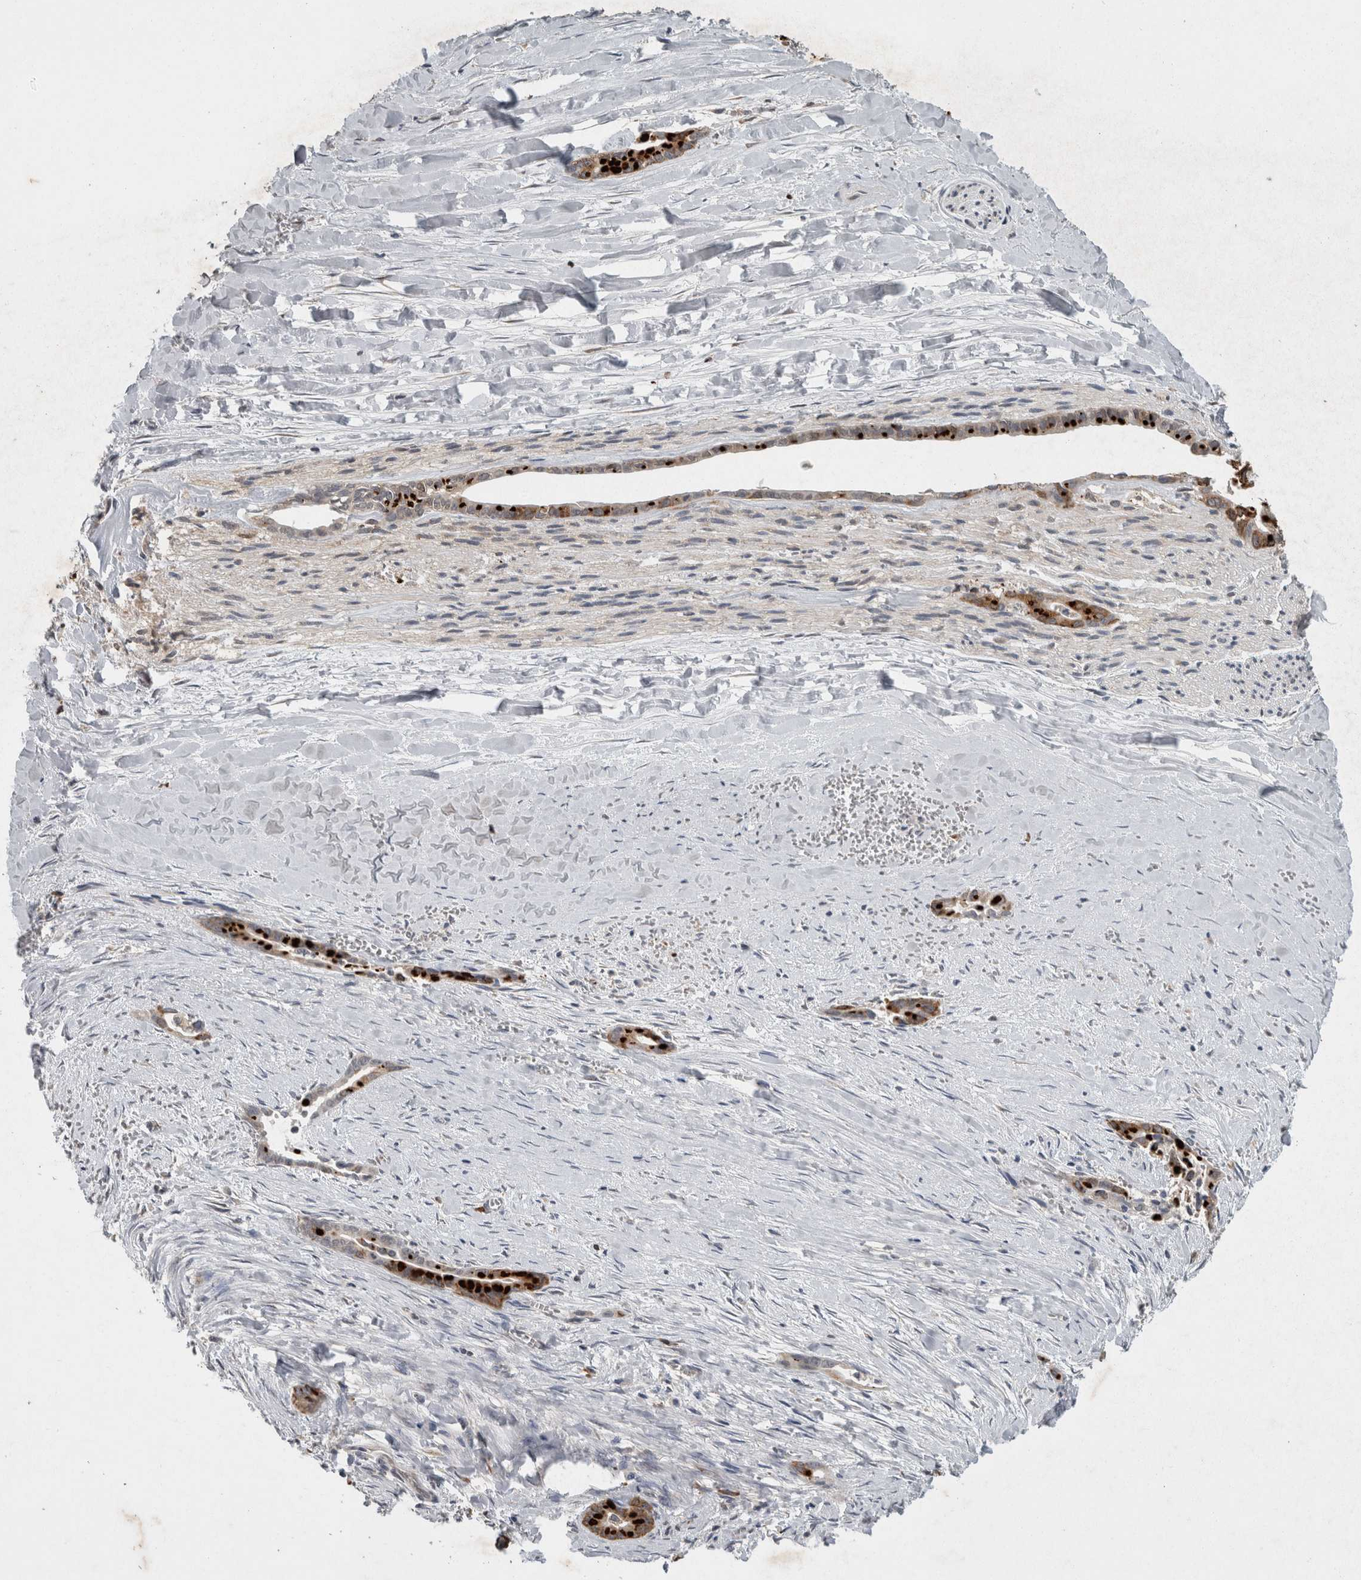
{"staining": {"intensity": "strong", "quantity": ">75%", "location": "cytoplasmic/membranous"}, "tissue": "liver cancer", "cell_type": "Tumor cells", "image_type": "cancer", "snomed": [{"axis": "morphology", "description": "Cholangiocarcinoma"}, {"axis": "topography", "description": "Liver"}], "caption": "This image displays IHC staining of human liver cancer (cholangiocarcinoma), with high strong cytoplasmic/membranous staining in approximately >75% of tumor cells.", "gene": "ADGRL3", "patient": {"sex": "female", "age": 55}}